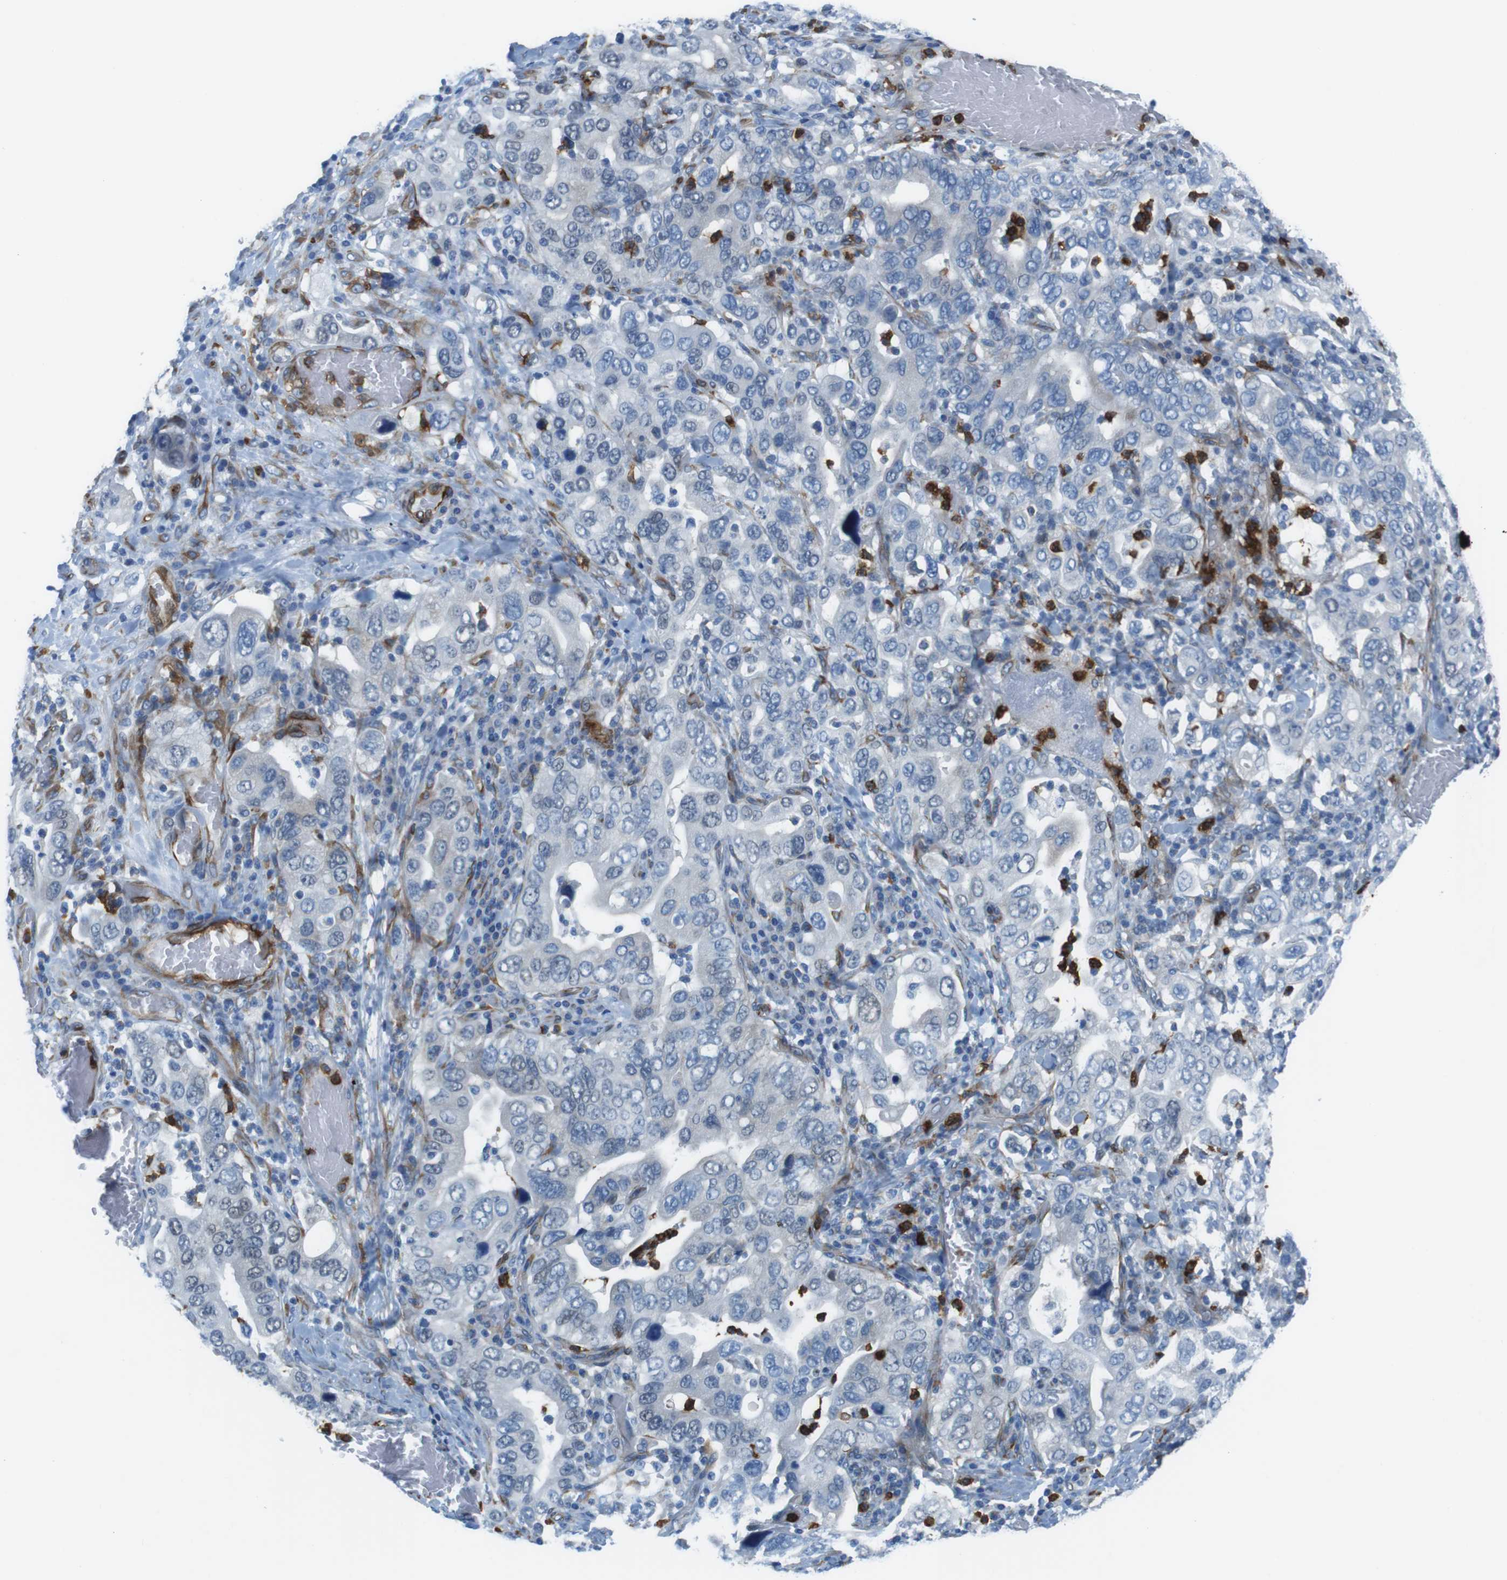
{"staining": {"intensity": "negative", "quantity": "none", "location": "none"}, "tissue": "stomach cancer", "cell_type": "Tumor cells", "image_type": "cancer", "snomed": [{"axis": "morphology", "description": "Adenocarcinoma, NOS"}, {"axis": "topography", "description": "Stomach, upper"}], "caption": "Human stomach adenocarcinoma stained for a protein using immunohistochemistry (IHC) displays no staining in tumor cells.", "gene": "EMP2", "patient": {"sex": "male", "age": 62}}